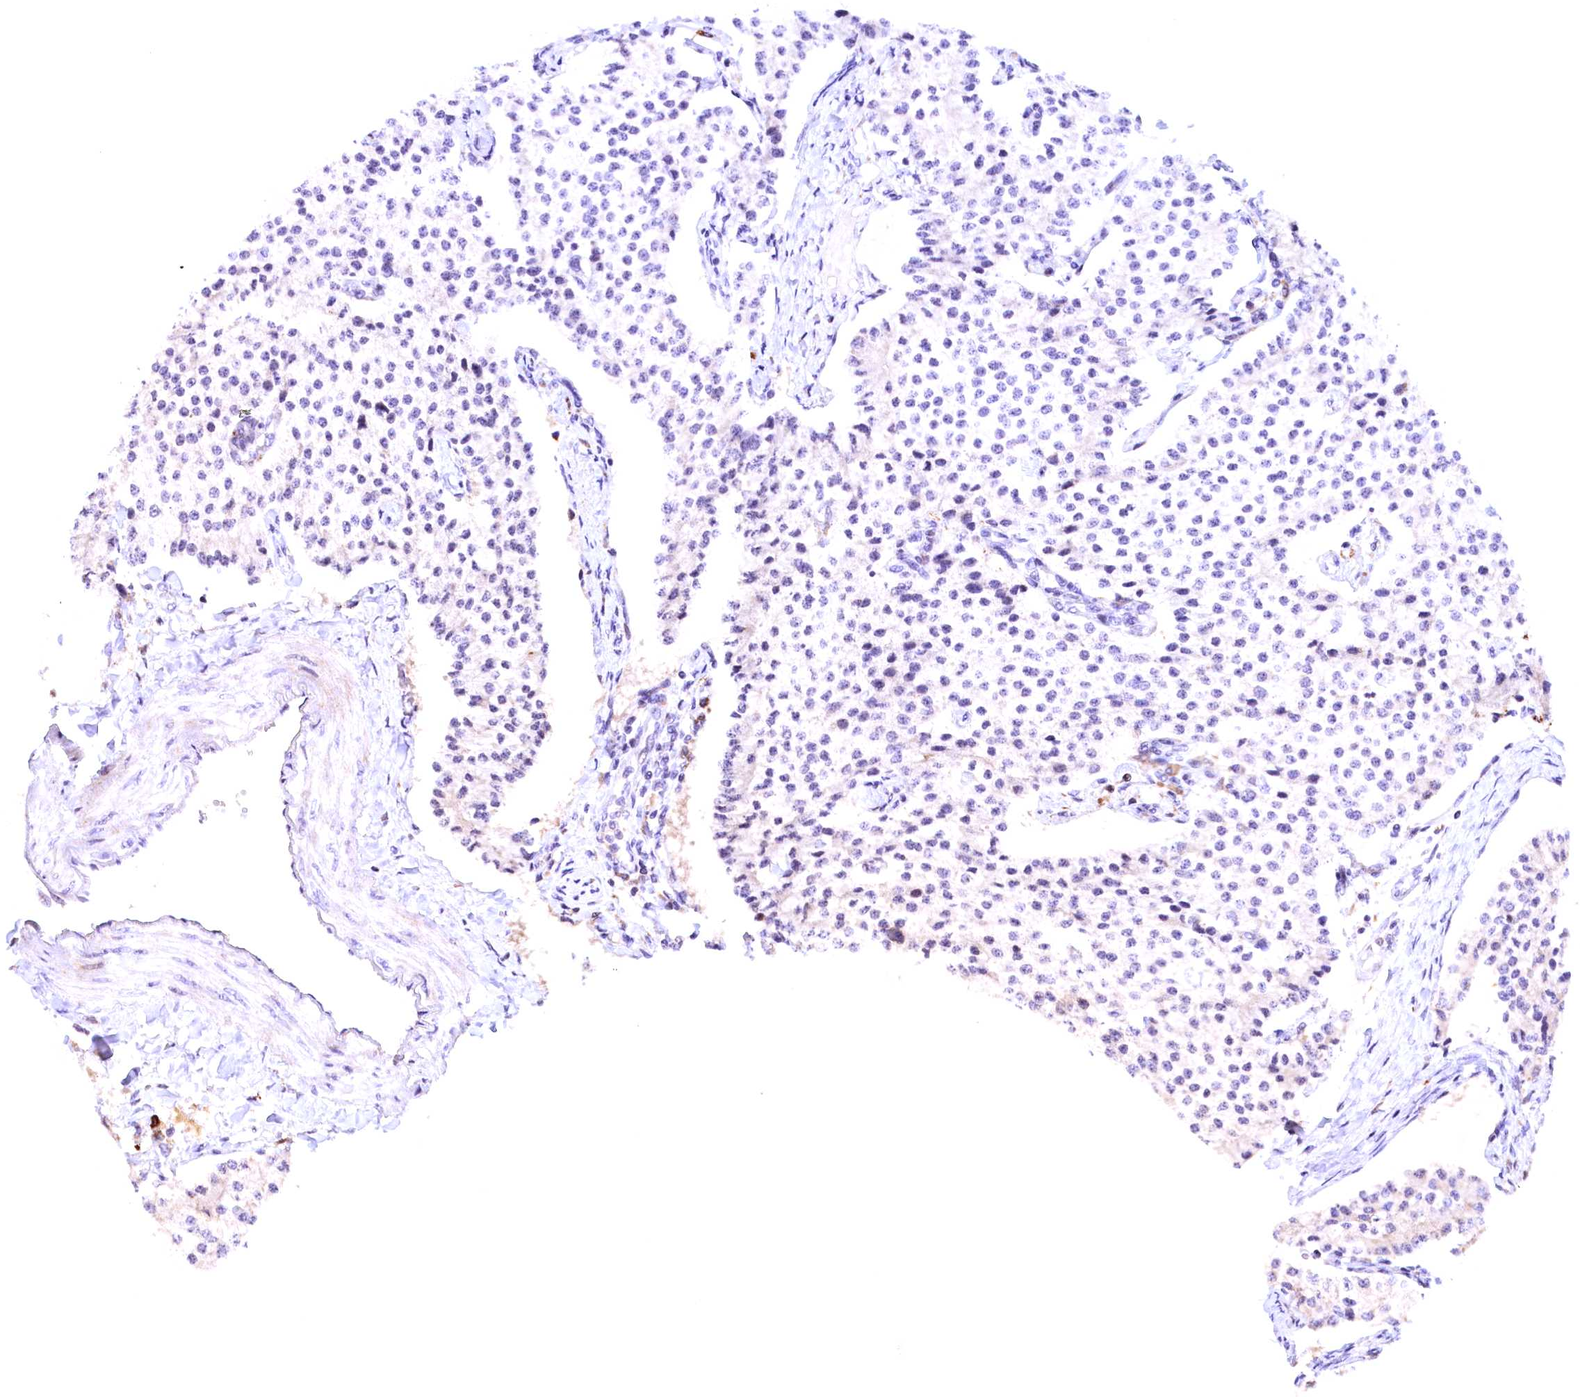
{"staining": {"intensity": "negative", "quantity": "none", "location": "none"}, "tissue": "carcinoid", "cell_type": "Tumor cells", "image_type": "cancer", "snomed": [{"axis": "morphology", "description": "Carcinoid, malignant, NOS"}, {"axis": "topography", "description": "Colon"}], "caption": "High power microscopy micrograph of an immunohistochemistry histopathology image of carcinoid (malignant), revealing no significant staining in tumor cells. (Stains: DAB immunohistochemistry with hematoxylin counter stain, Microscopy: brightfield microscopy at high magnification).", "gene": "FBXO45", "patient": {"sex": "female", "age": 52}}